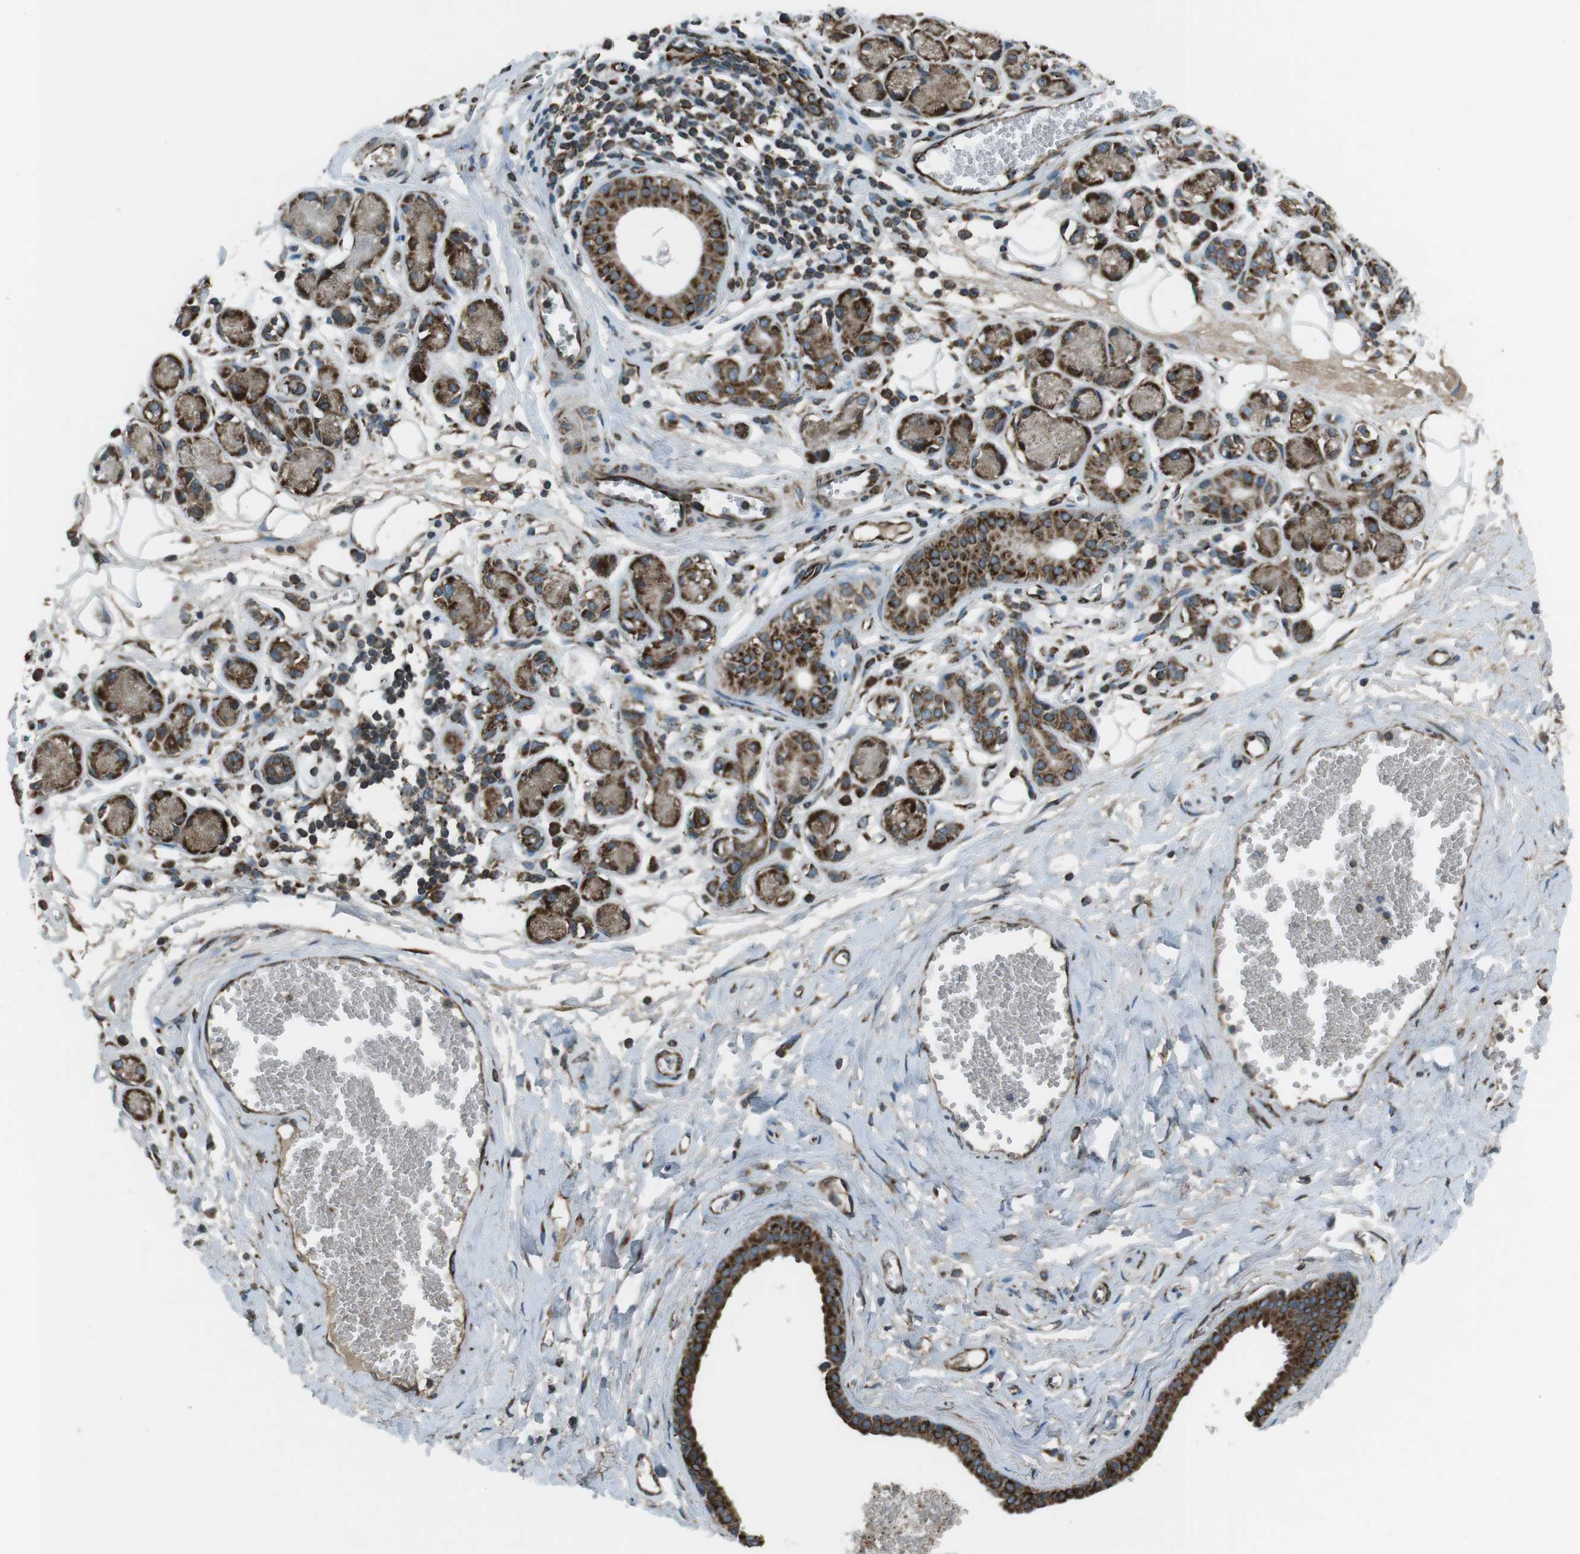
{"staining": {"intensity": "moderate", "quantity": "25%-75%", "location": "cytoplasmic/membranous"}, "tissue": "adipose tissue", "cell_type": "Adipocytes", "image_type": "normal", "snomed": [{"axis": "morphology", "description": "Normal tissue, NOS"}, {"axis": "morphology", "description": "Inflammation, NOS"}, {"axis": "topography", "description": "Salivary gland"}, {"axis": "topography", "description": "Peripheral nerve tissue"}], "caption": "Adipose tissue stained with DAB immunohistochemistry reveals medium levels of moderate cytoplasmic/membranous expression in about 25%-75% of adipocytes. The staining is performed using DAB (3,3'-diaminobenzidine) brown chromogen to label protein expression. The nuclei are counter-stained blue using hematoxylin.", "gene": "KTN1", "patient": {"sex": "female", "age": 75}}